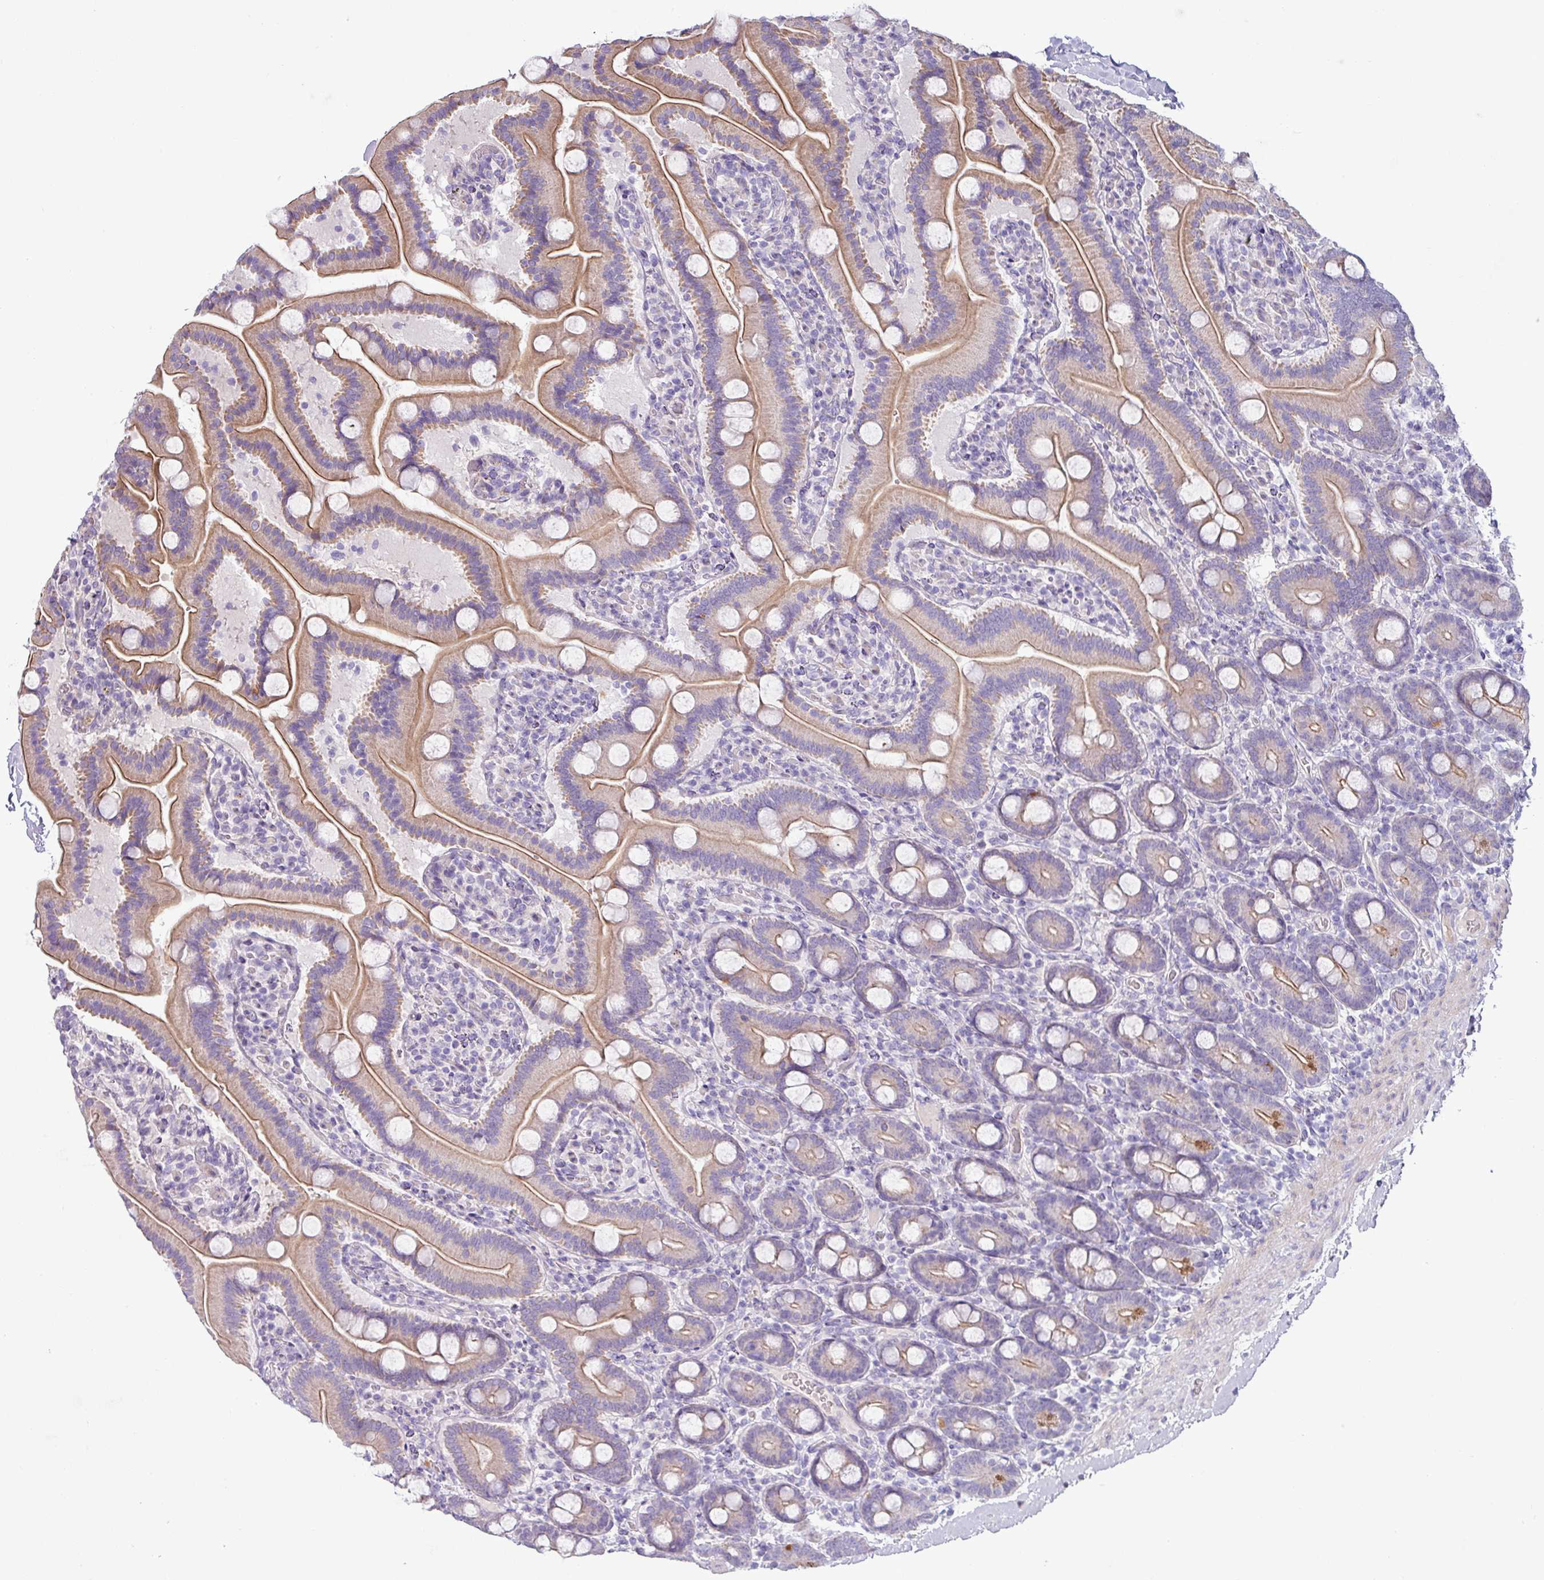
{"staining": {"intensity": "moderate", "quantity": "25%-75%", "location": "cytoplasmic/membranous"}, "tissue": "duodenum", "cell_type": "Glandular cells", "image_type": "normal", "snomed": [{"axis": "morphology", "description": "Normal tissue, NOS"}, {"axis": "topography", "description": "Duodenum"}], "caption": "IHC micrograph of unremarkable duodenum stained for a protein (brown), which demonstrates medium levels of moderate cytoplasmic/membranous expression in about 25%-75% of glandular cells.", "gene": "RGS16", "patient": {"sex": "male", "age": 55}}